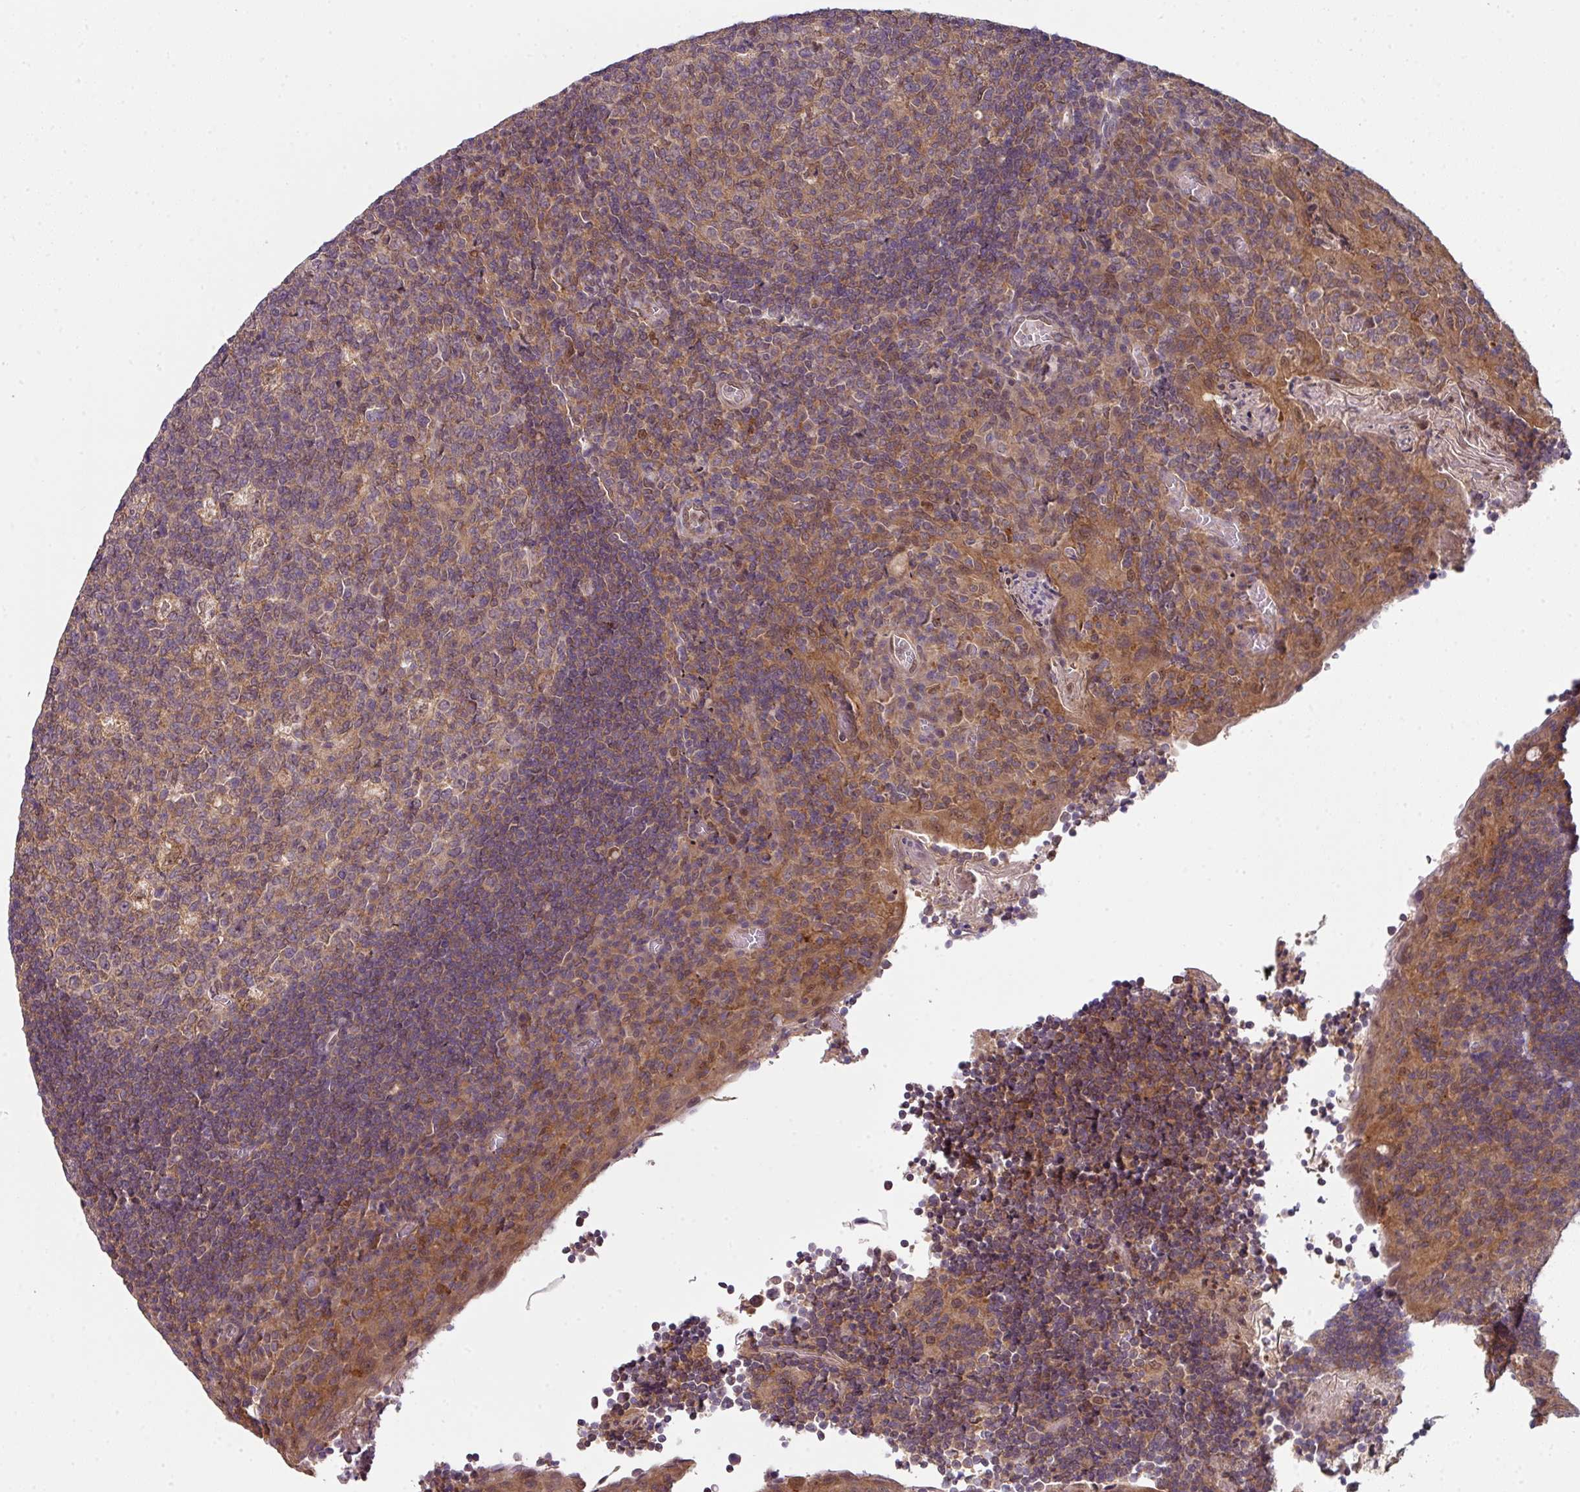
{"staining": {"intensity": "moderate", "quantity": ">75%", "location": "cytoplasmic/membranous"}, "tissue": "tonsil", "cell_type": "Germinal center cells", "image_type": "normal", "snomed": [{"axis": "morphology", "description": "Normal tissue, NOS"}, {"axis": "topography", "description": "Tonsil"}], "caption": "This is a micrograph of IHC staining of unremarkable tonsil, which shows moderate staining in the cytoplasmic/membranous of germinal center cells.", "gene": "CAMLG", "patient": {"sex": "male", "age": 17}}